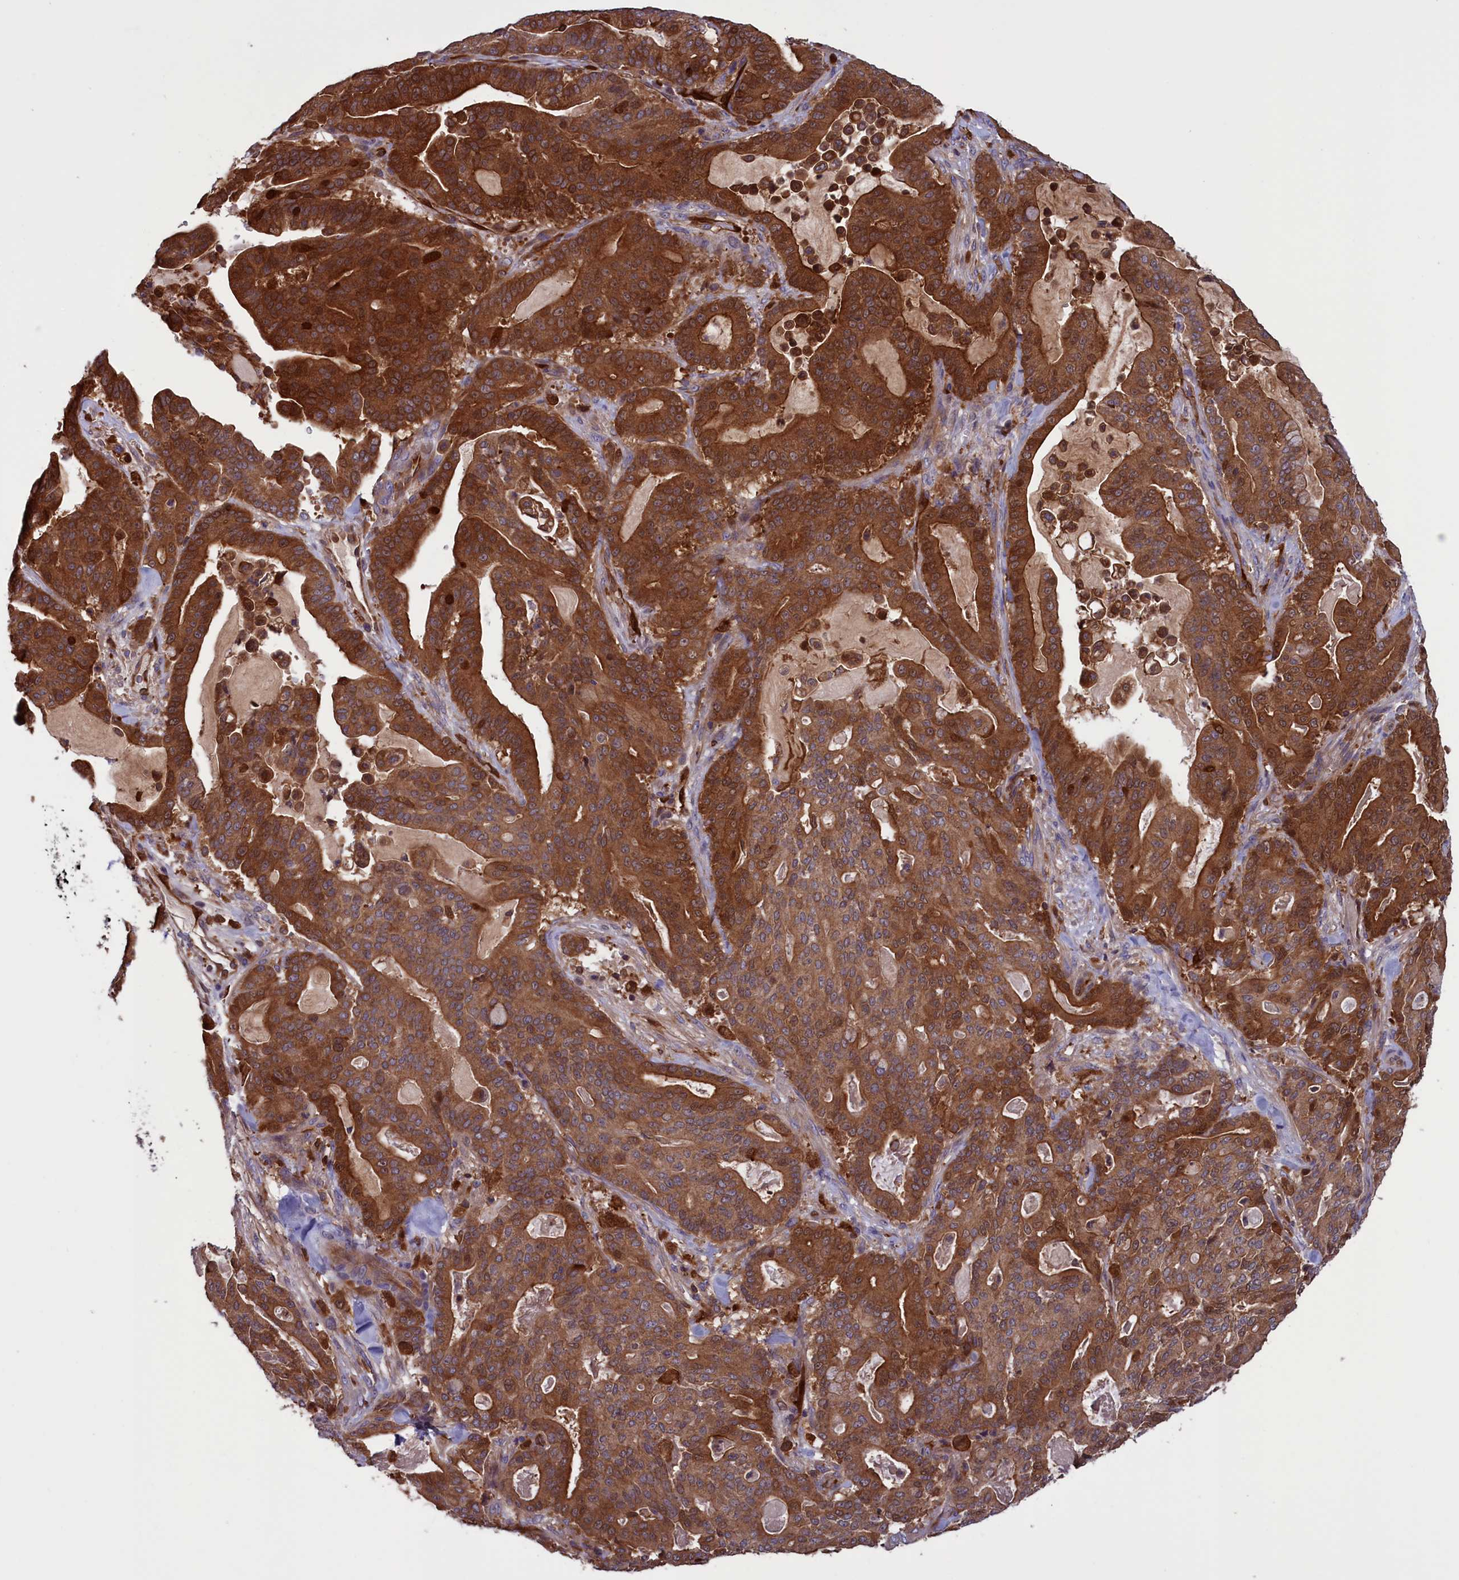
{"staining": {"intensity": "strong", "quantity": ">75%", "location": "cytoplasmic/membranous"}, "tissue": "pancreatic cancer", "cell_type": "Tumor cells", "image_type": "cancer", "snomed": [{"axis": "morphology", "description": "Adenocarcinoma, NOS"}, {"axis": "topography", "description": "Pancreas"}], "caption": "Adenocarcinoma (pancreatic) stained with a protein marker shows strong staining in tumor cells.", "gene": "ARHGAP18", "patient": {"sex": "male", "age": 63}}